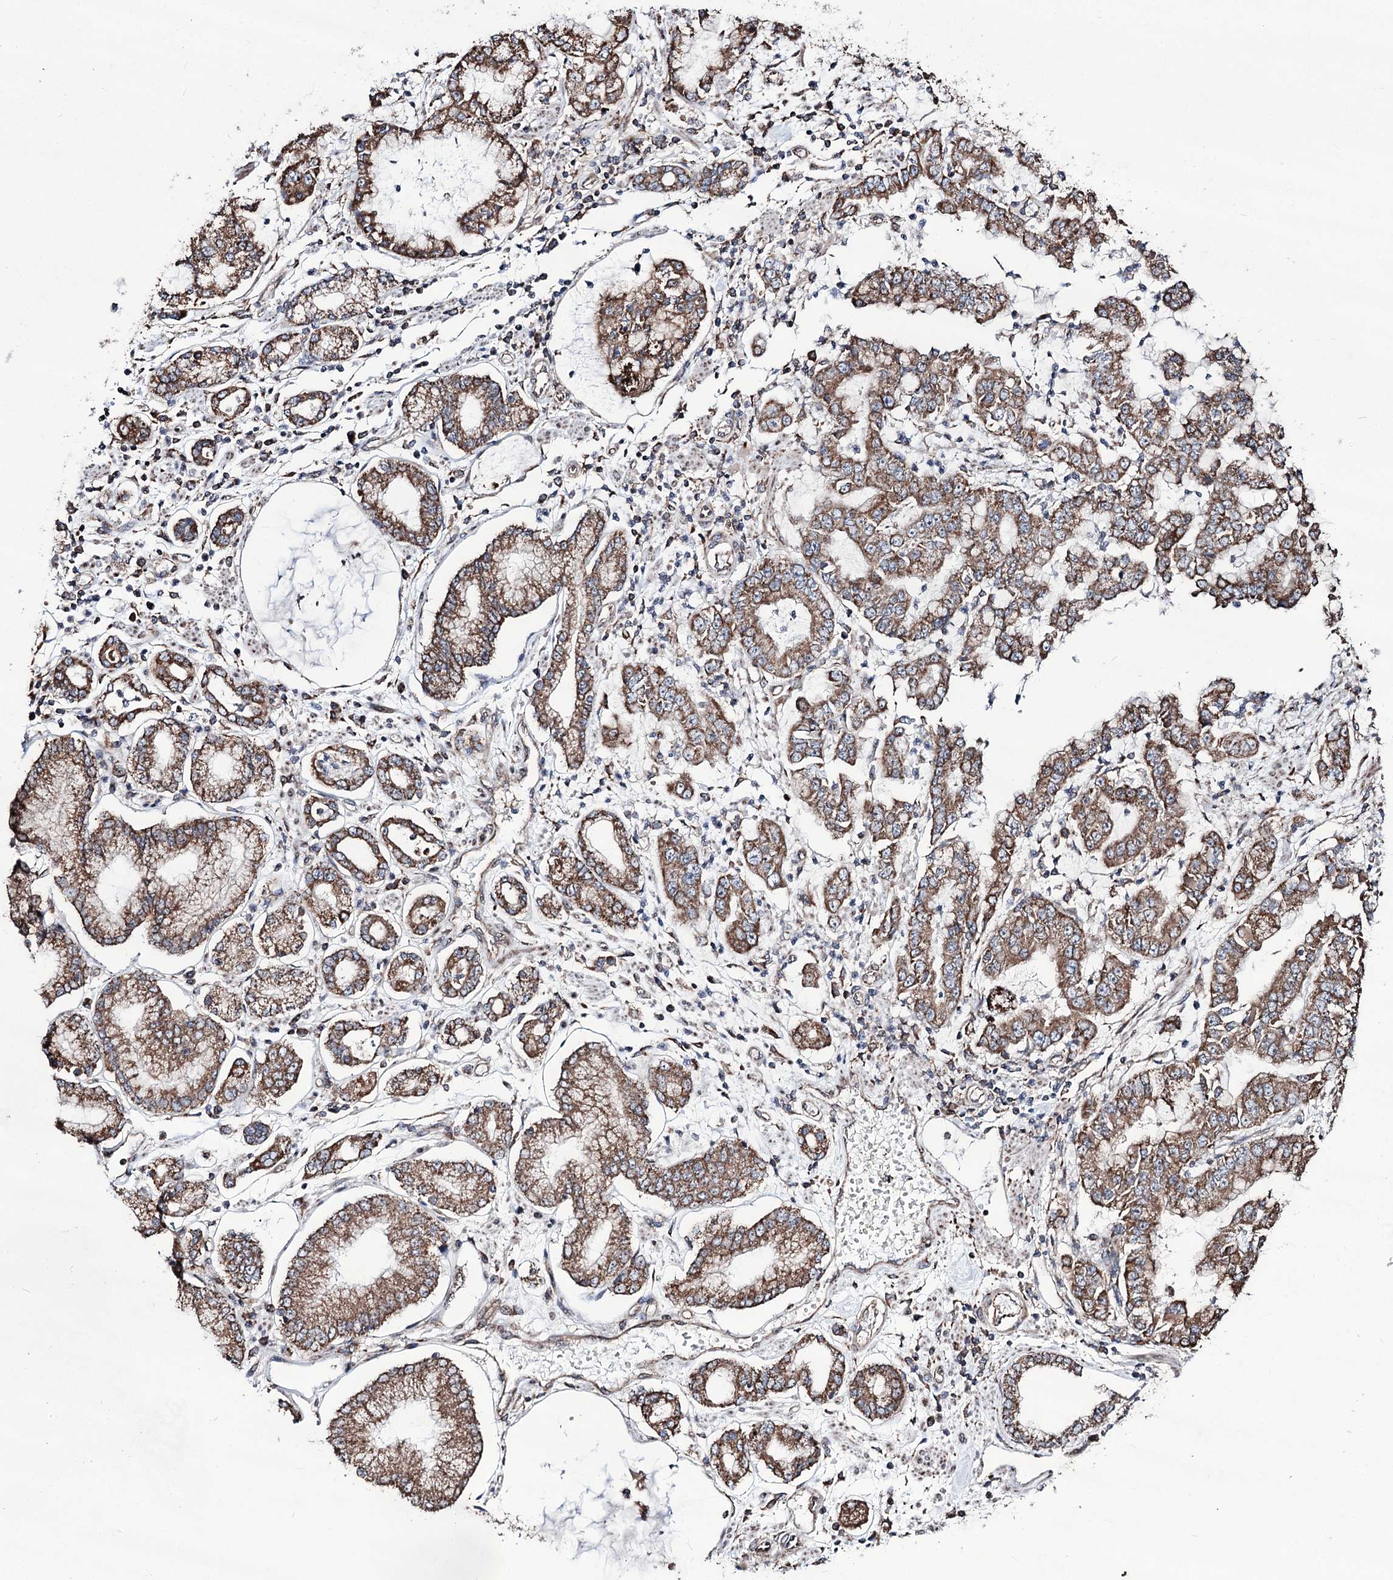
{"staining": {"intensity": "moderate", "quantity": ">75%", "location": "cytoplasmic/membranous"}, "tissue": "stomach cancer", "cell_type": "Tumor cells", "image_type": "cancer", "snomed": [{"axis": "morphology", "description": "Adenocarcinoma, NOS"}, {"axis": "topography", "description": "Stomach"}], "caption": "Adenocarcinoma (stomach) stained with IHC displays moderate cytoplasmic/membranous staining in approximately >75% of tumor cells.", "gene": "CREB3L4", "patient": {"sex": "male", "age": 76}}